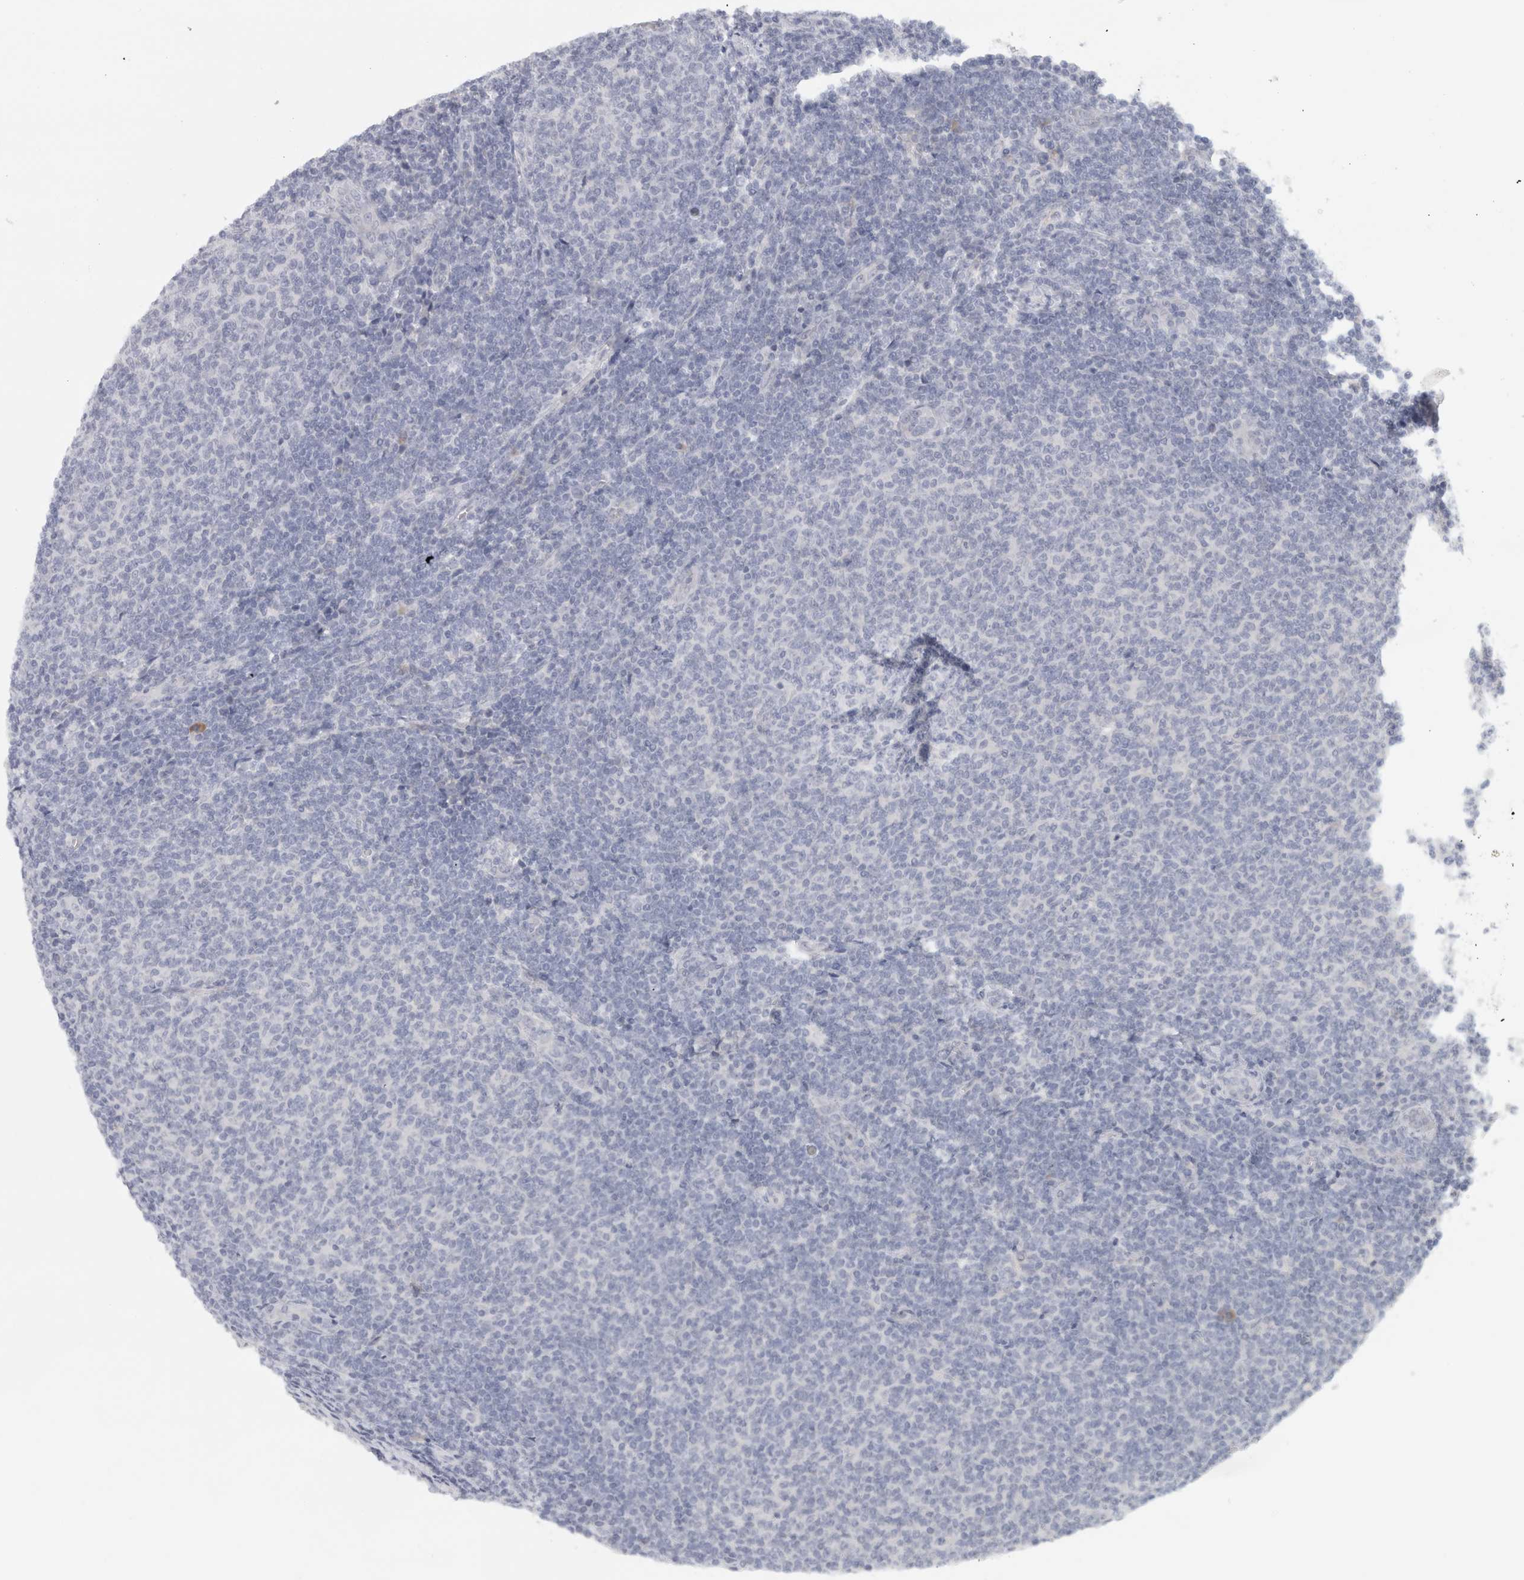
{"staining": {"intensity": "negative", "quantity": "none", "location": "none"}, "tissue": "lymphoma", "cell_type": "Tumor cells", "image_type": "cancer", "snomed": [{"axis": "morphology", "description": "Malignant lymphoma, non-Hodgkin's type, Low grade"}, {"axis": "topography", "description": "Lymph node"}], "caption": "Photomicrograph shows no significant protein positivity in tumor cells of lymphoma. (Stains: DAB (3,3'-diaminobenzidine) immunohistochemistry (IHC) with hematoxylin counter stain, Microscopy: brightfield microscopy at high magnification).", "gene": "STK31", "patient": {"sex": "male", "age": 66}}